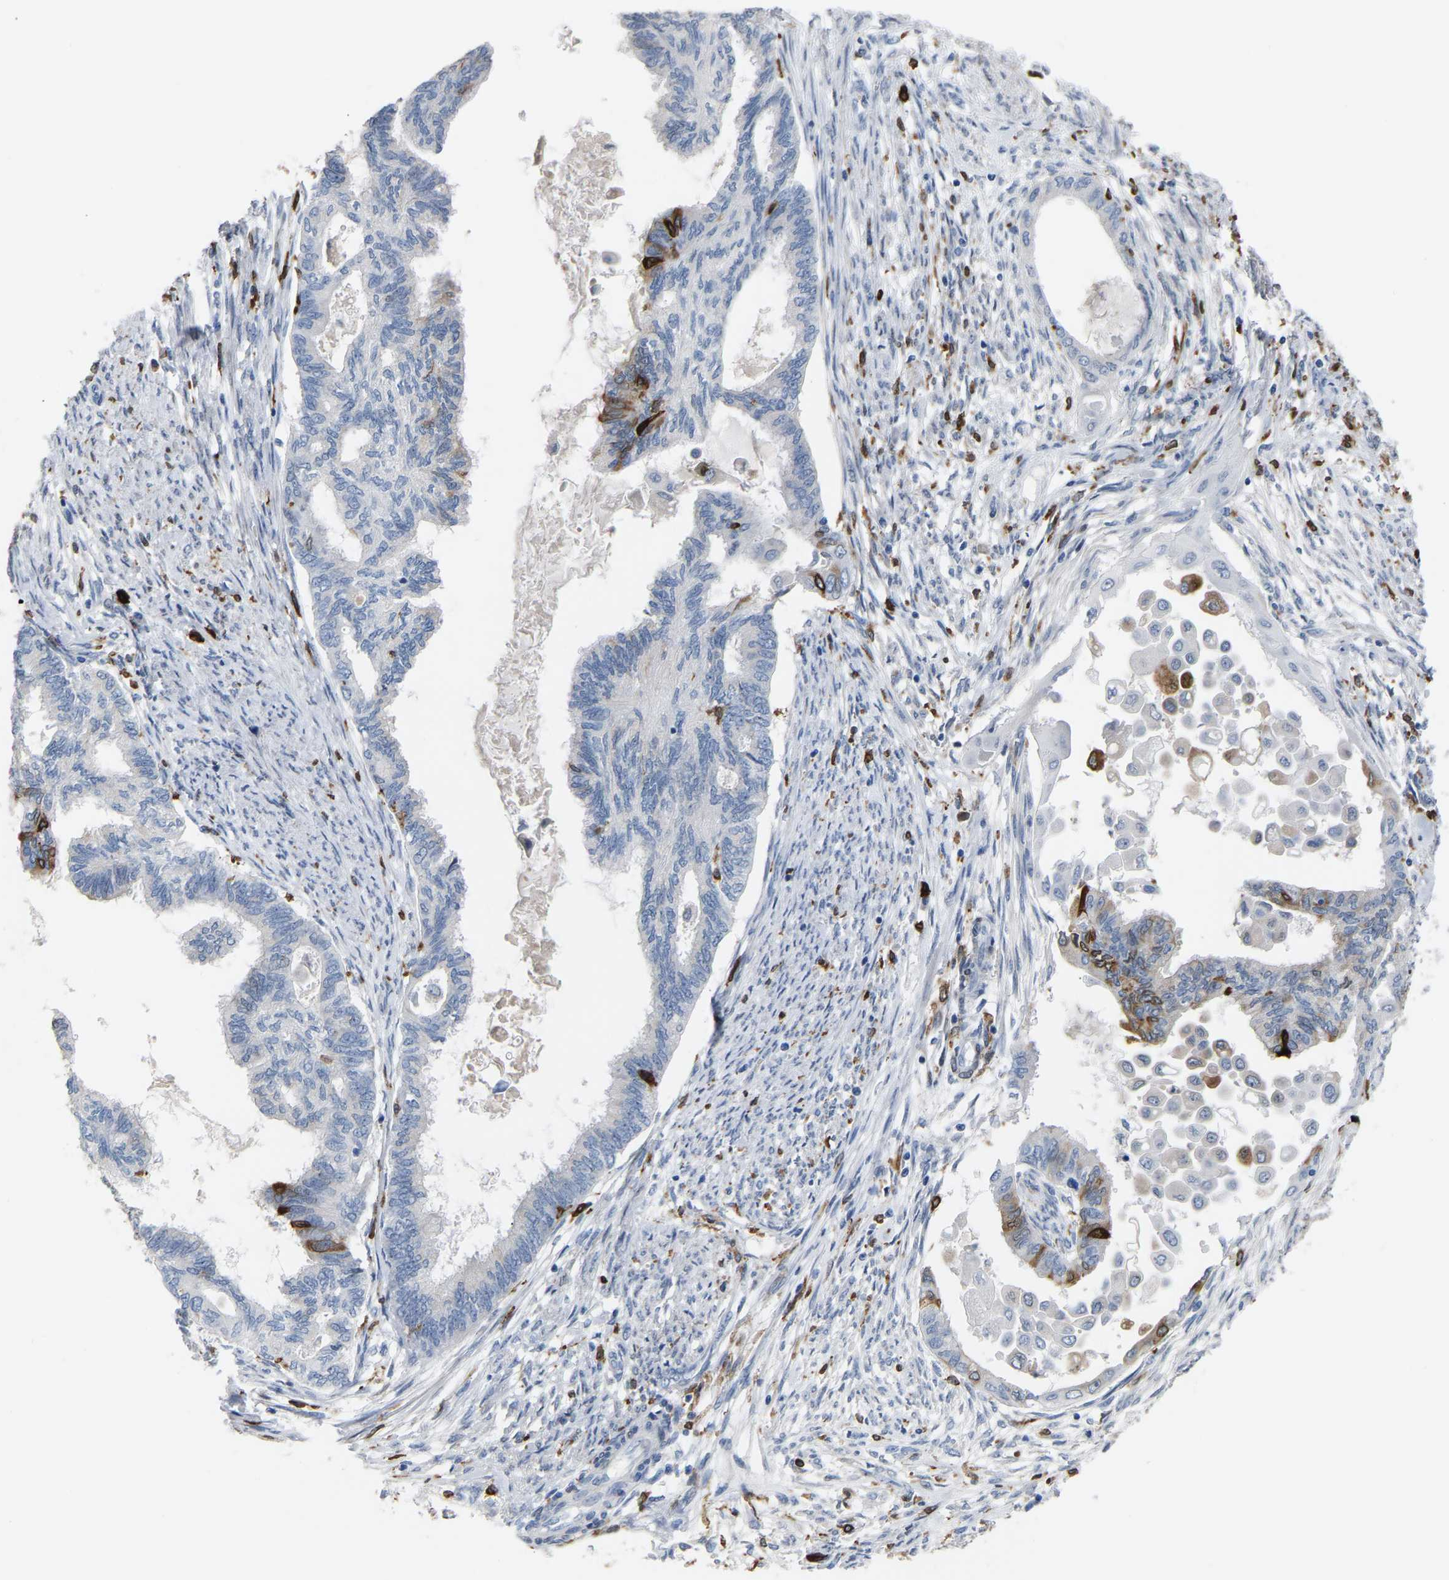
{"staining": {"intensity": "moderate", "quantity": "<25%", "location": "cytoplasmic/membranous"}, "tissue": "cervical cancer", "cell_type": "Tumor cells", "image_type": "cancer", "snomed": [{"axis": "morphology", "description": "Normal tissue, NOS"}, {"axis": "morphology", "description": "Adenocarcinoma, NOS"}, {"axis": "topography", "description": "Cervix"}, {"axis": "topography", "description": "Endometrium"}], "caption": "IHC histopathology image of human cervical cancer stained for a protein (brown), which exhibits low levels of moderate cytoplasmic/membranous expression in approximately <25% of tumor cells.", "gene": "PTGS1", "patient": {"sex": "female", "age": 86}}